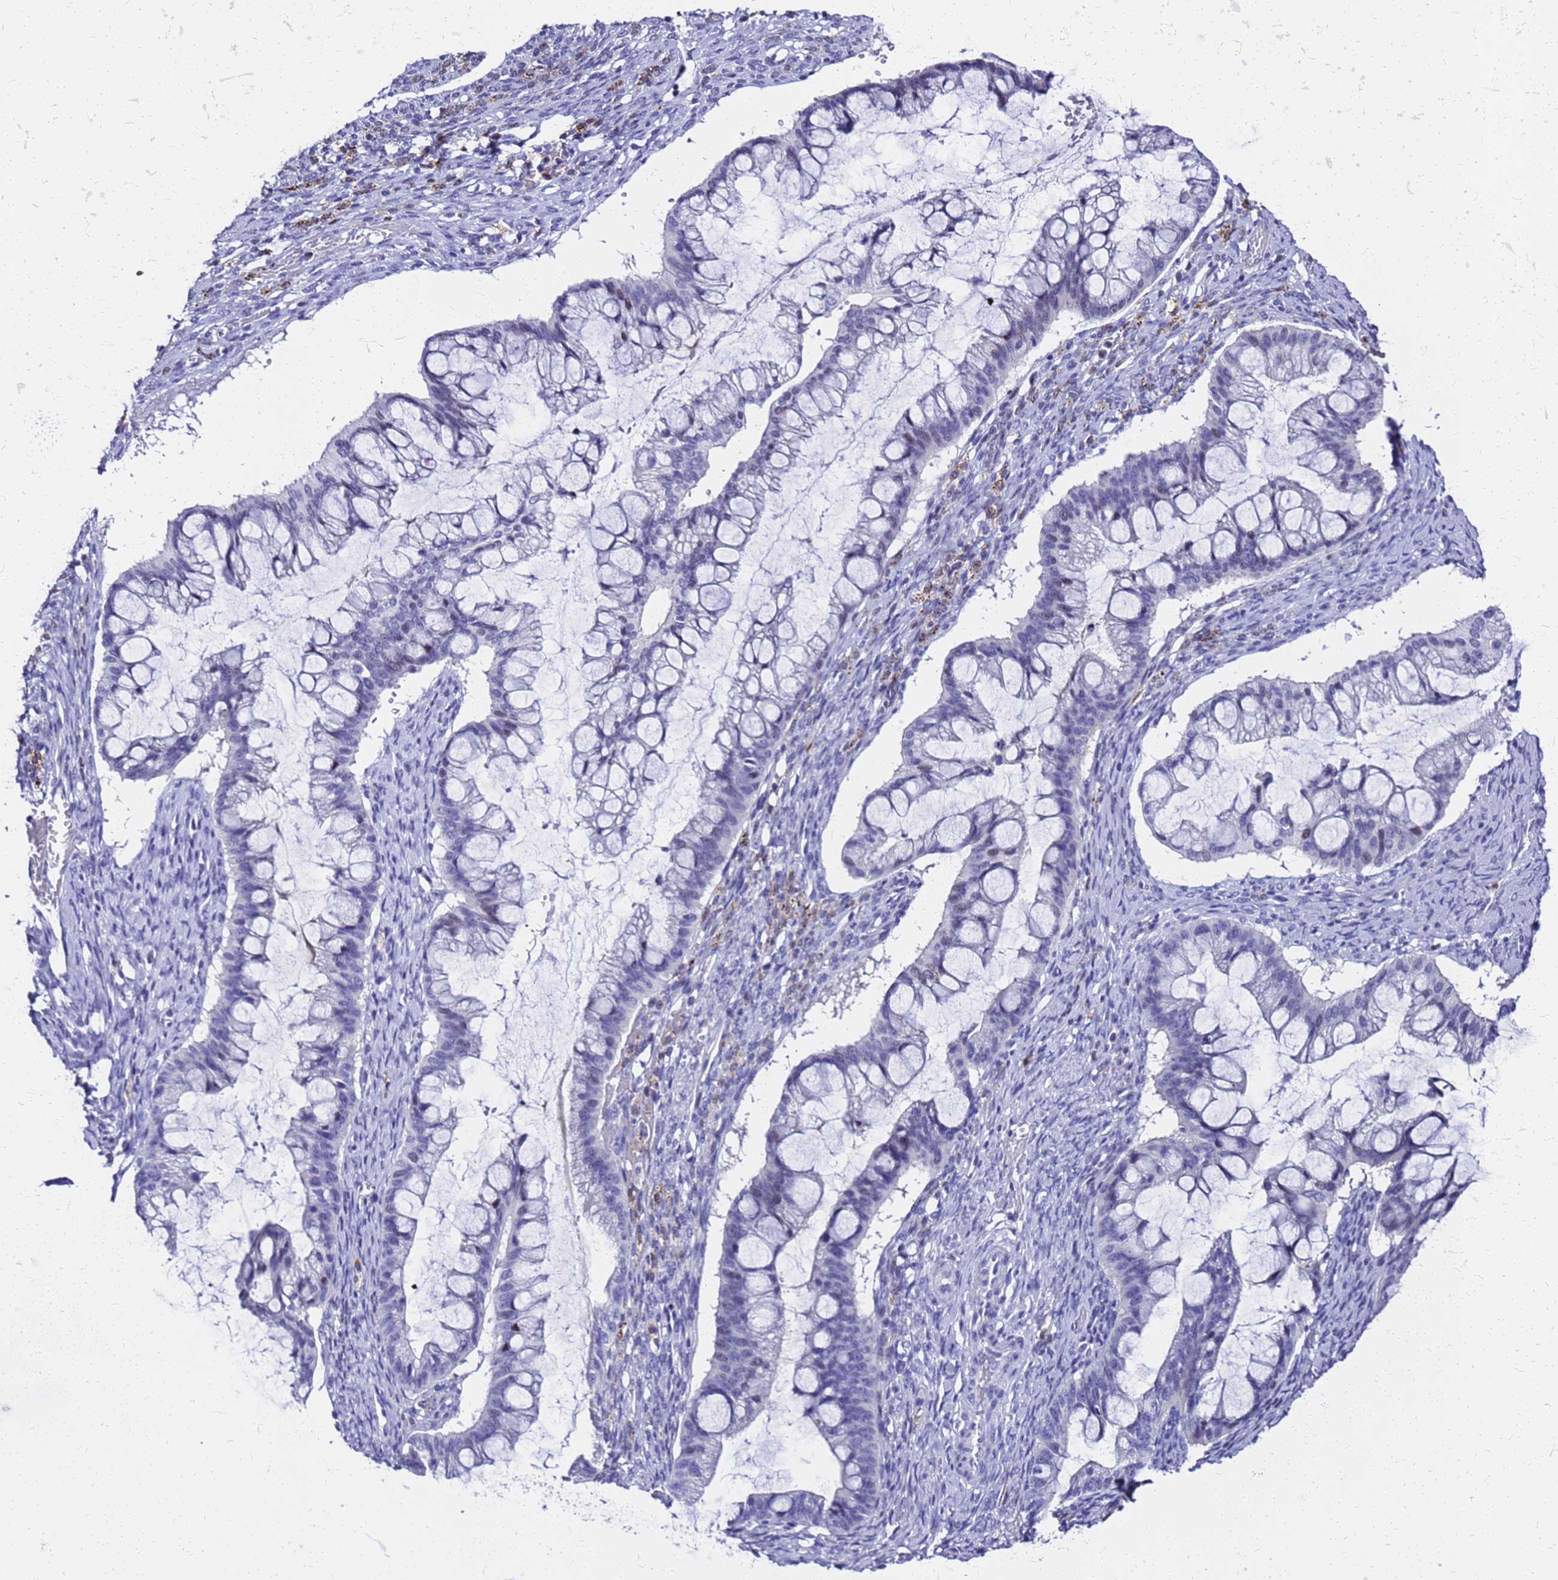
{"staining": {"intensity": "negative", "quantity": "none", "location": "none"}, "tissue": "ovarian cancer", "cell_type": "Tumor cells", "image_type": "cancer", "snomed": [{"axis": "morphology", "description": "Cystadenocarcinoma, mucinous, NOS"}, {"axis": "topography", "description": "Ovary"}], "caption": "This photomicrograph is of mucinous cystadenocarcinoma (ovarian) stained with IHC to label a protein in brown with the nuclei are counter-stained blue. There is no expression in tumor cells.", "gene": "SMIM21", "patient": {"sex": "female", "age": 73}}